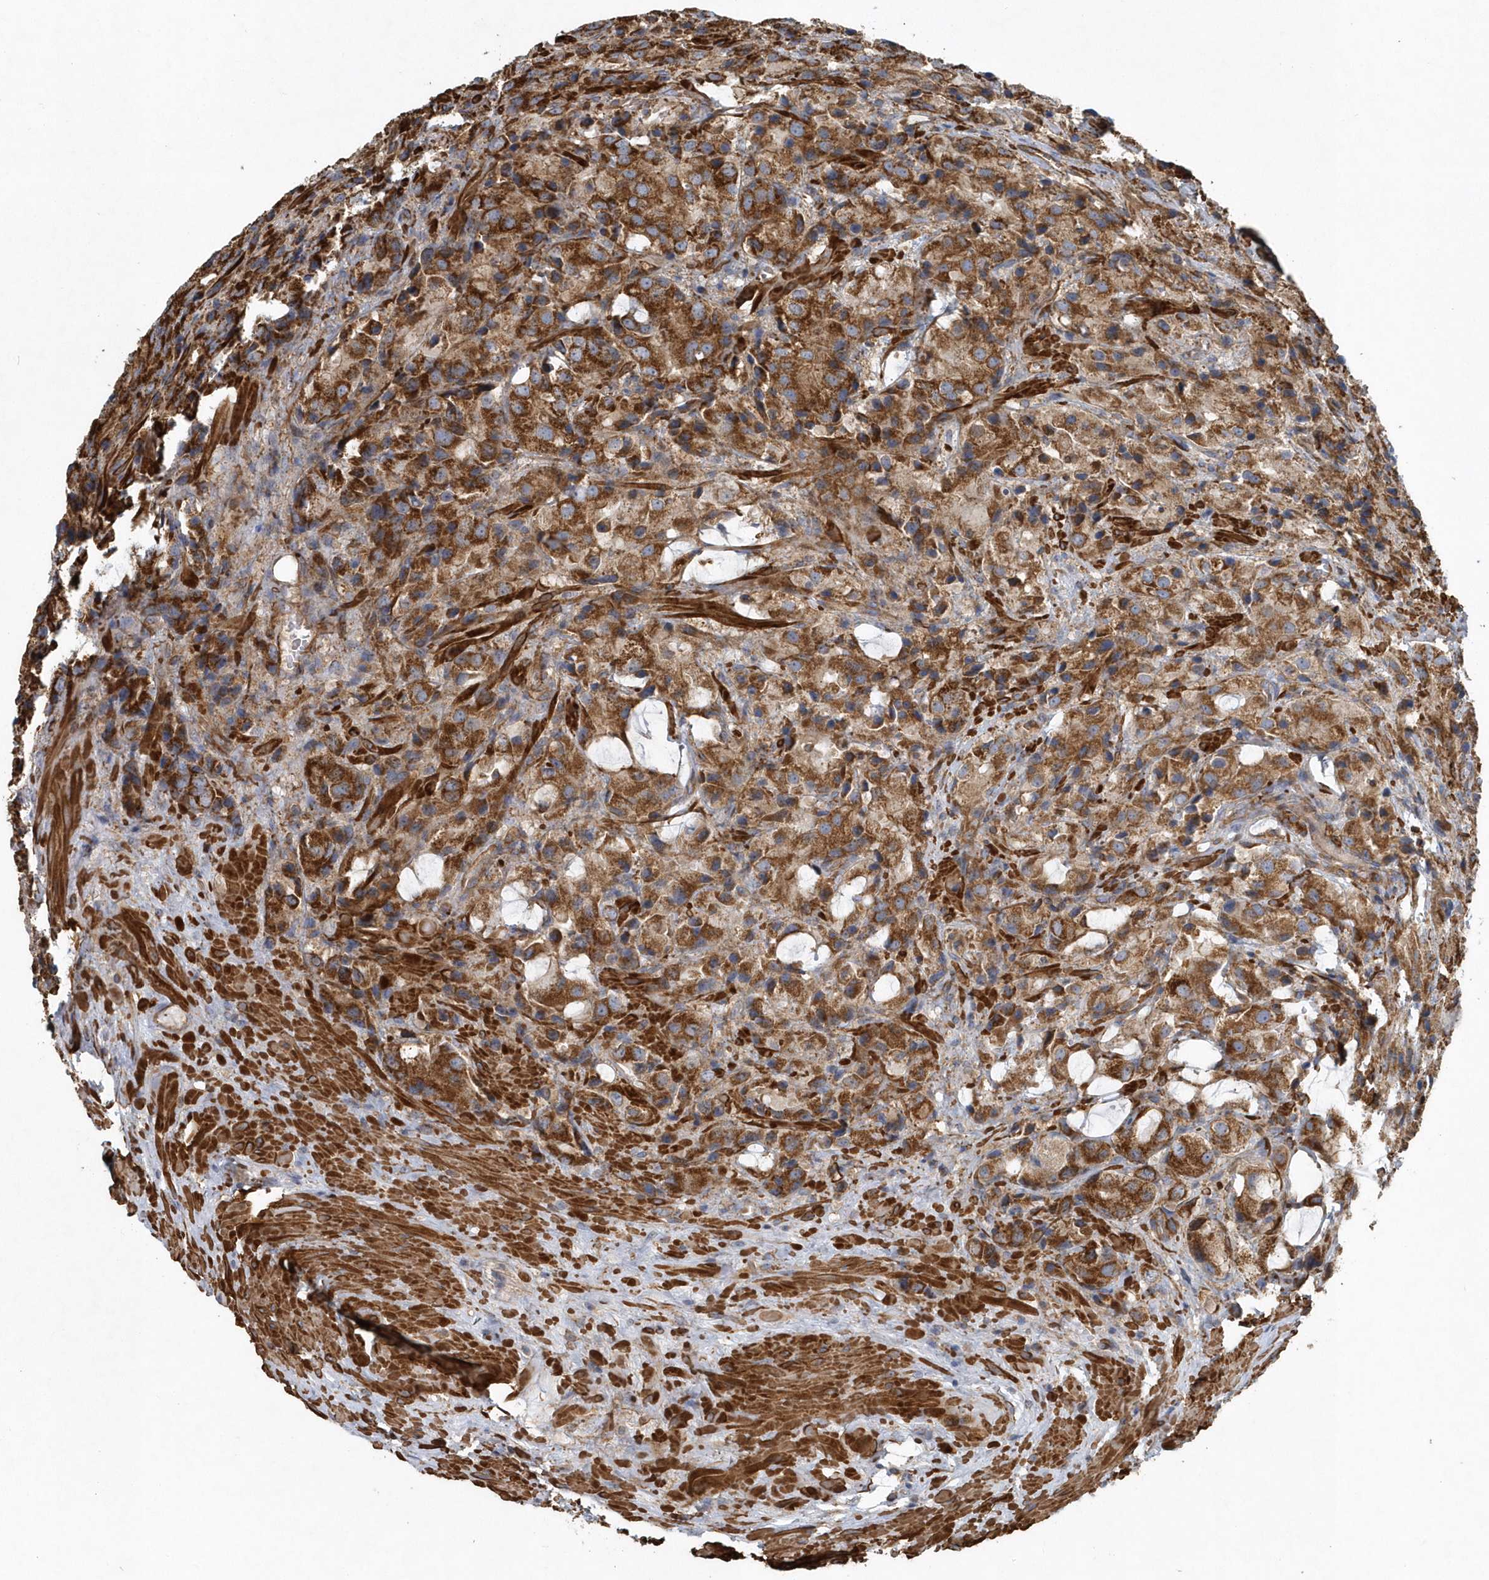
{"staining": {"intensity": "moderate", "quantity": ">75%", "location": "cytoplasmic/membranous"}, "tissue": "prostate cancer", "cell_type": "Tumor cells", "image_type": "cancer", "snomed": [{"axis": "morphology", "description": "Adenocarcinoma, High grade"}, {"axis": "topography", "description": "Prostate"}], "caption": "Tumor cells demonstrate medium levels of moderate cytoplasmic/membranous expression in about >75% of cells in human prostate cancer (adenocarcinoma (high-grade)).", "gene": "MMUT", "patient": {"sex": "male", "age": 70}}